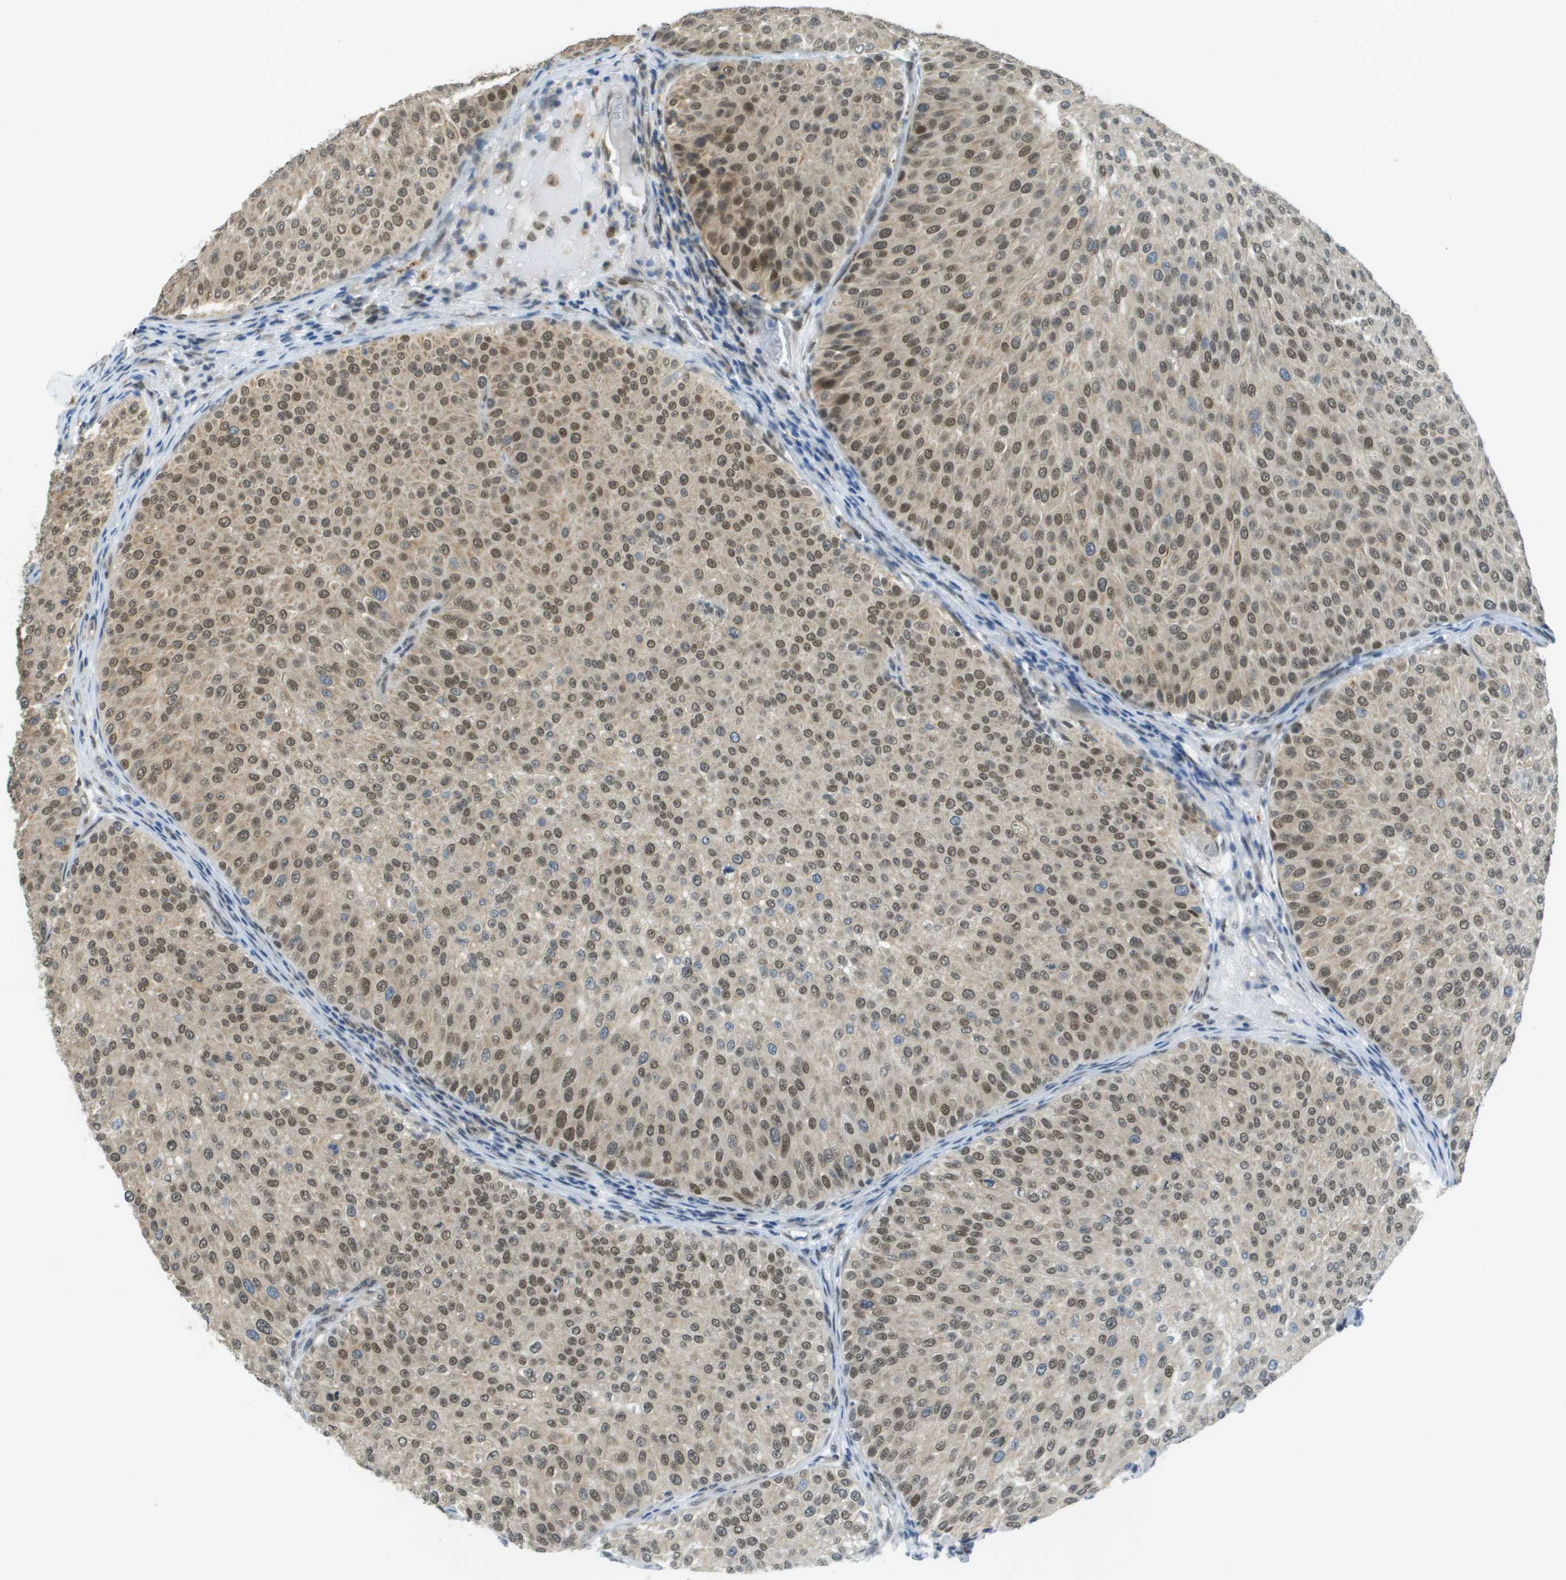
{"staining": {"intensity": "moderate", "quantity": ">75%", "location": "cytoplasmic/membranous,nuclear"}, "tissue": "urothelial cancer", "cell_type": "Tumor cells", "image_type": "cancer", "snomed": [{"axis": "morphology", "description": "Urothelial carcinoma, Low grade"}, {"axis": "topography", "description": "Smooth muscle"}, {"axis": "topography", "description": "Urinary bladder"}], "caption": "Protein staining of urothelial cancer tissue exhibits moderate cytoplasmic/membranous and nuclear staining in approximately >75% of tumor cells.", "gene": "ARID1B", "patient": {"sex": "male", "age": 60}}